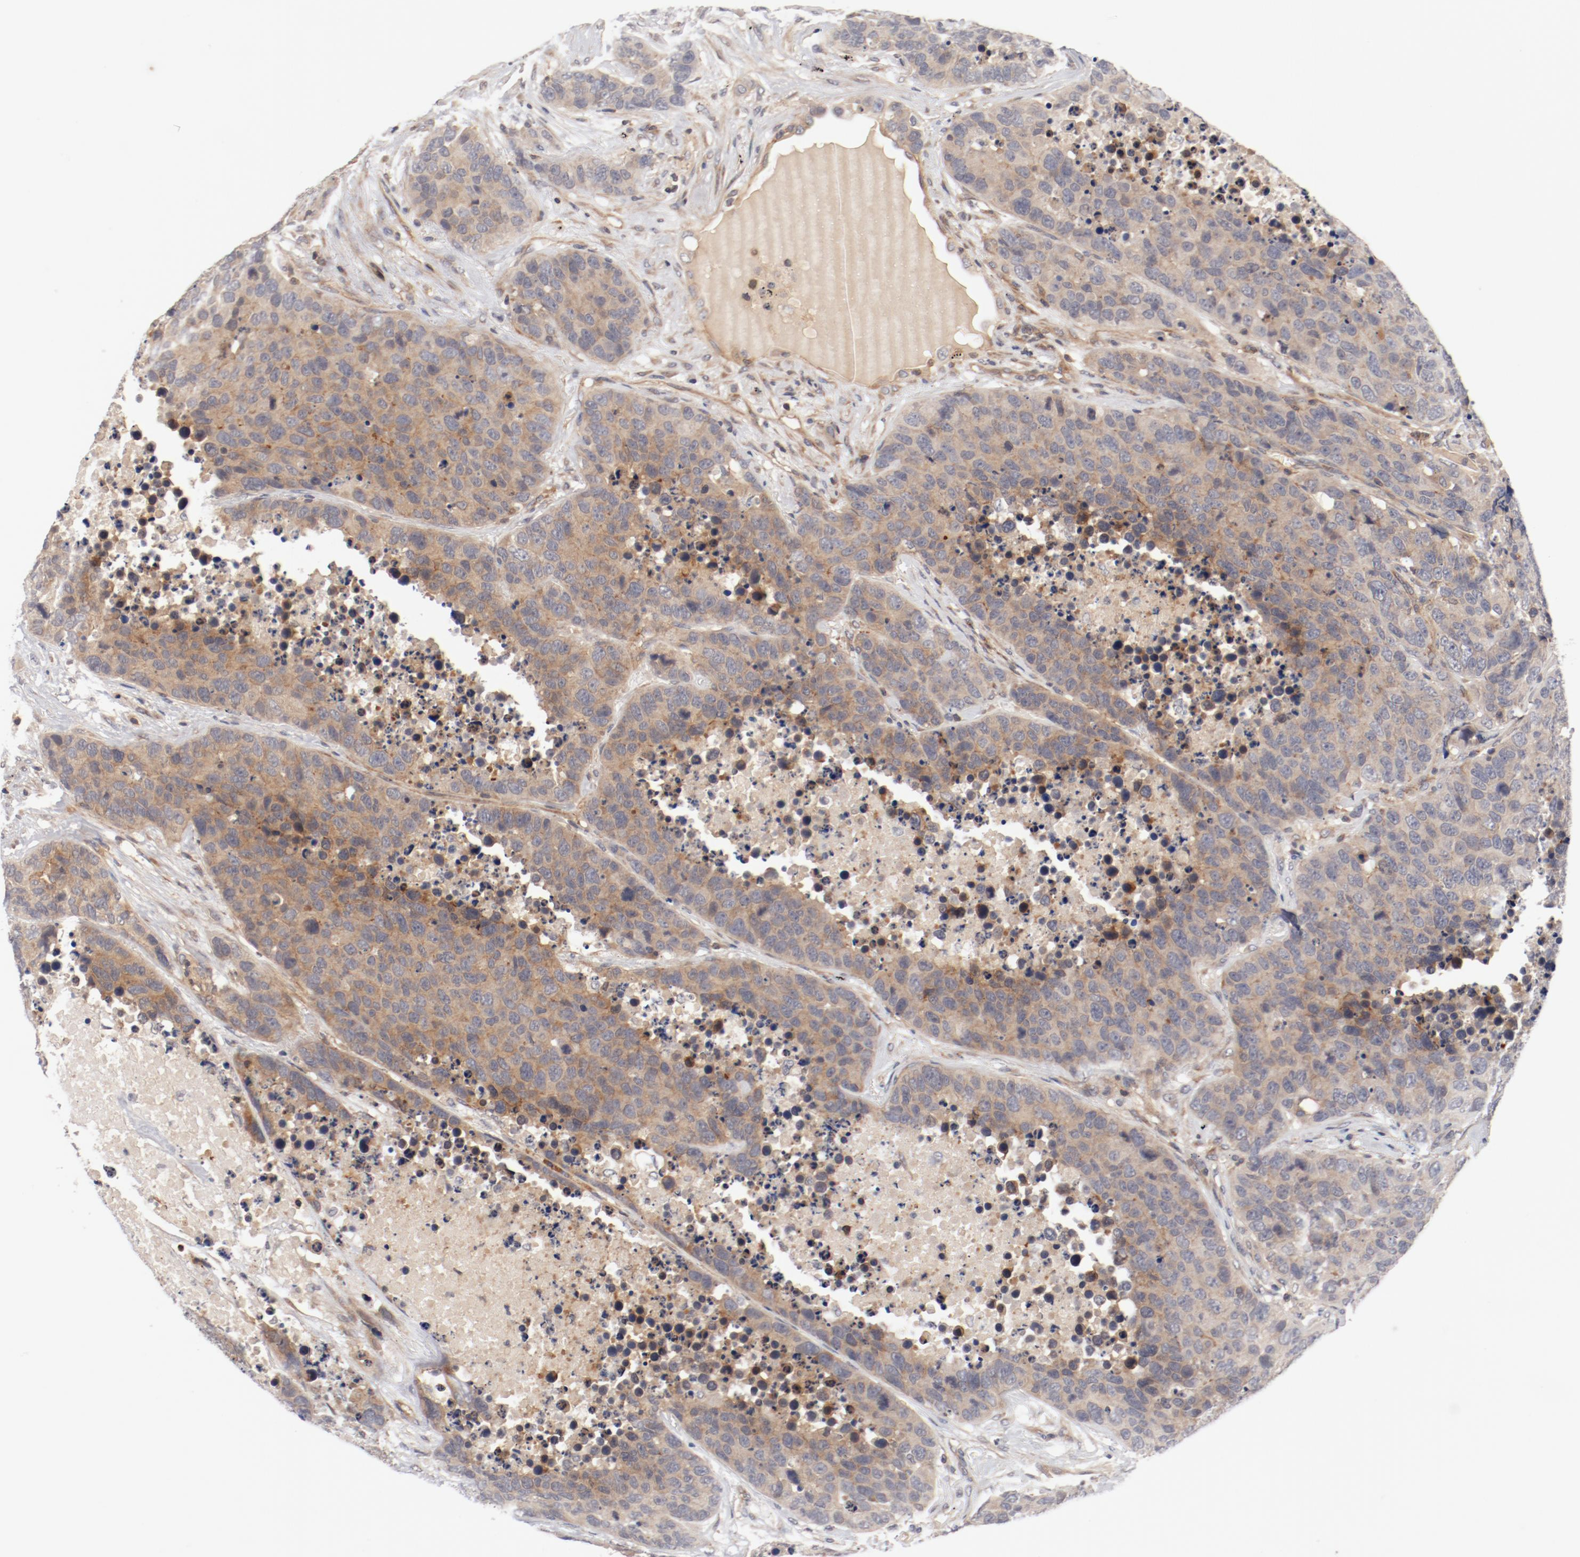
{"staining": {"intensity": "moderate", "quantity": "25%-75%", "location": "cytoplasmic/membranous"}, "tissue": "carcinoid", "cell_type": "Tumor cells", "image_type": "cancer", "snomed": [{"axis": "morphology", "description": "Carcinoid, malignant, NOS"}, {"axis": "topography", "description": "Lung"}], "caption": "Moderate cytoplasmic/membranous protein positivity is appreciated in about 25%-75% of tumor cells in carcinoid.", "gene": "ZNF267", "patient": {"sex": "male", "age": 60}}